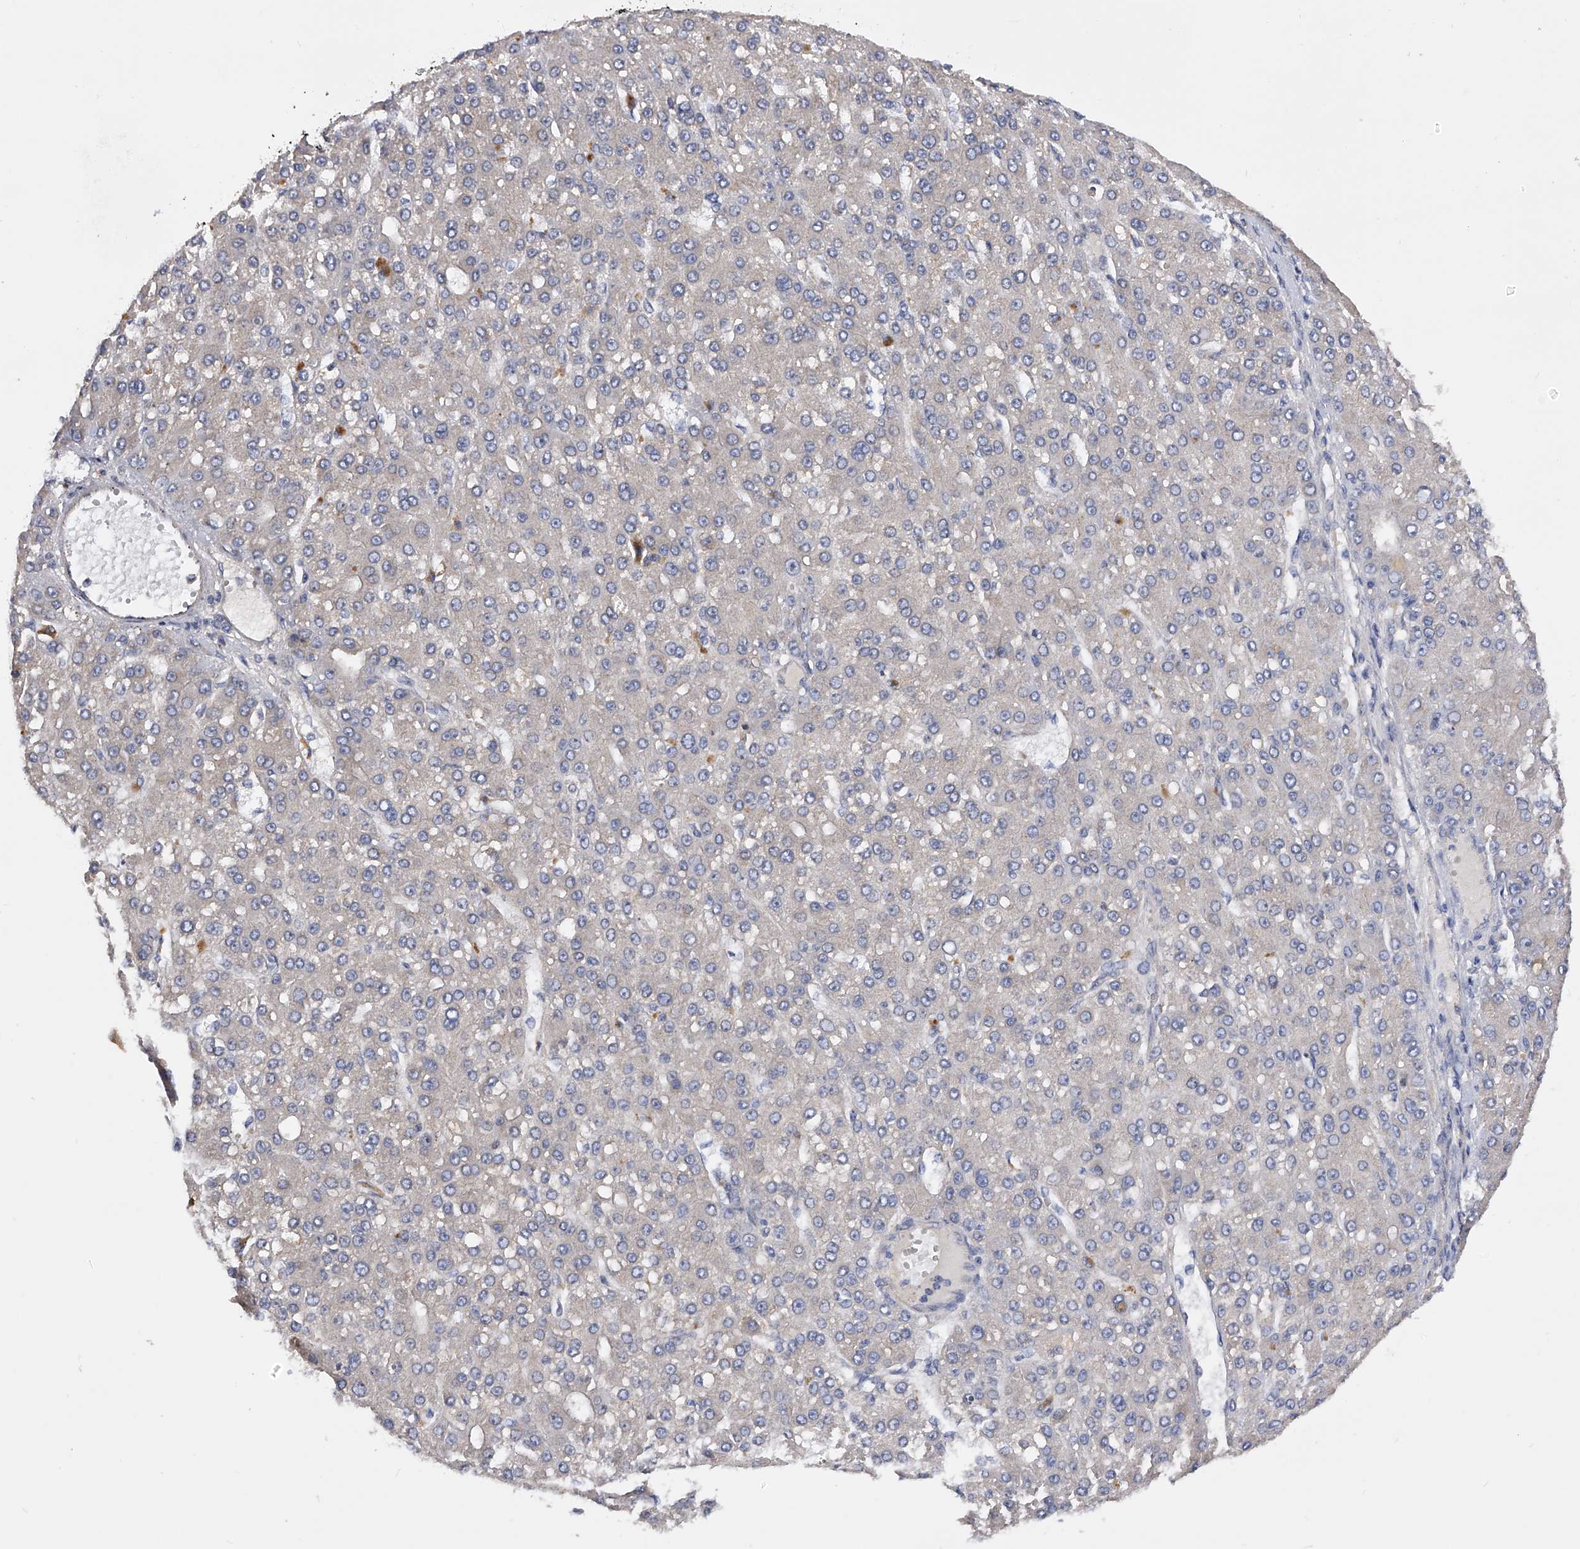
{"staining": {"intensity": "negative", "quantity": "none", "location": "none"}, "tissue": "liver cancer", "cell_type": "Tumor cells", "image_type": "cancer", "snomed": [{"axis": "morphology", "description": "Carcinoma, Hepatocellular, NOS"}, {"axis": "topography", "description": "Liver"}], "caption": "Immunohistochemistry (IHC) histopathology image of liver cancer (hepatocellular carcinoma) stained for a protein (brown), which displays no expression in tumor cells.", "gene": "ARL4C", "patient": {"sex": "male", "age": 67}}